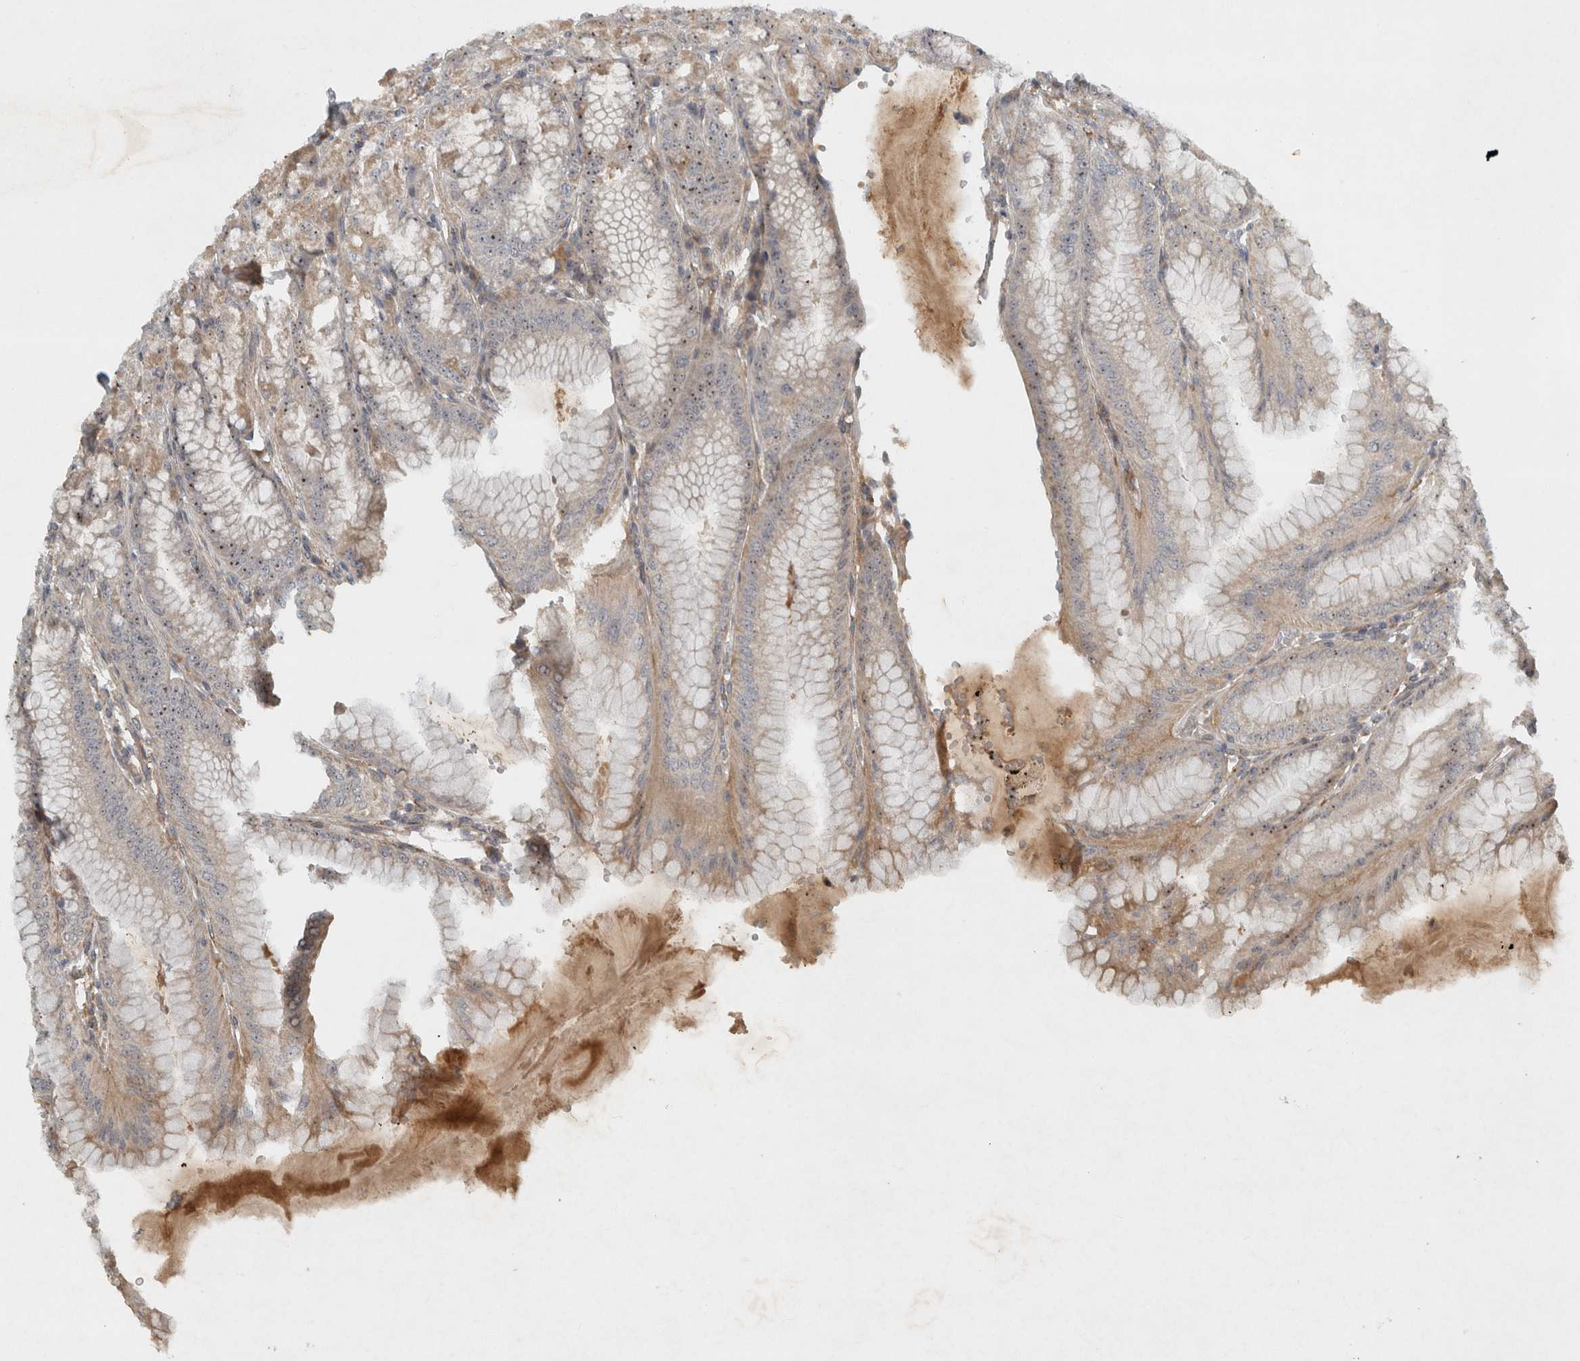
{"staining": {"intensity": "moderate", "quantity": "<25%", "location": "nuclear"}, "tissue": "stomach", "cell_type": "Glandular cells", "image_type": "normal", "snomed": [{"axis": "morphology", "description": "Normal tissue, NOS"}, {"axis": "topography", "description": "Stomach, lower"}], "caption": "About <25% of glandular cells in benign human stomach demonstrate moderate nuclear protein positivity as visualized by brown immunohistochemical staining.", "gene": "GPR137B", "patient": {"sex": "male", "age": 71}}